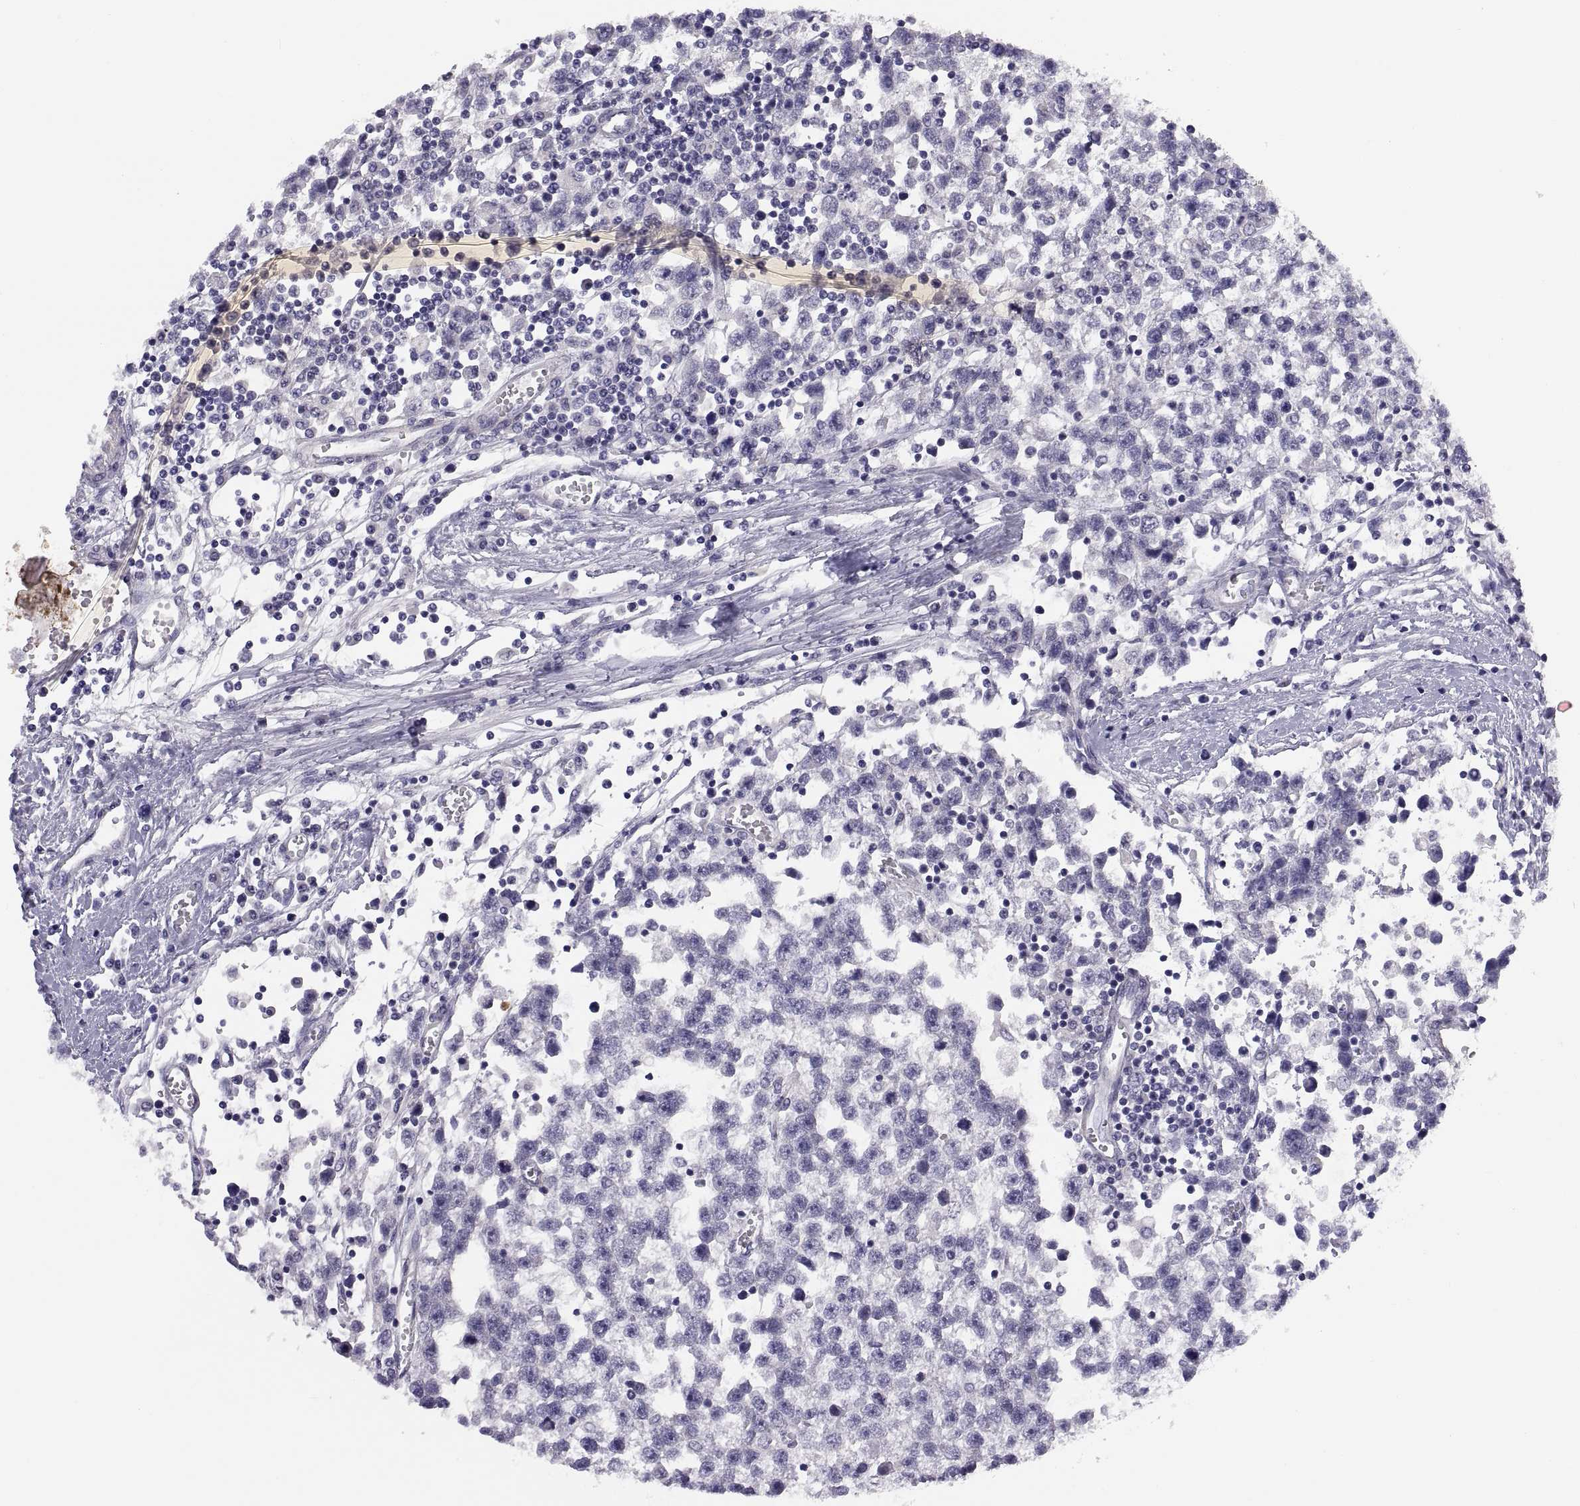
{"staining": {"intensity": "negative", "quantity": "none", "location": "none"}, "tissue": "testis cancer", "cell_type": "Tumor cells", "image_type": "cancer", "snomed": [{"axis": "morphology", "description": "Seminoma, NOS"}, {"axis": "topography", "description": "Testis"}], "caption": "Tumor cells are negative for brown protein staining in testis cancer (seminoma). (DAB immunohistochemistry (IHC), high magnification).", "gene": "STRC", "patient": {"sex": "male", "age": 34}}